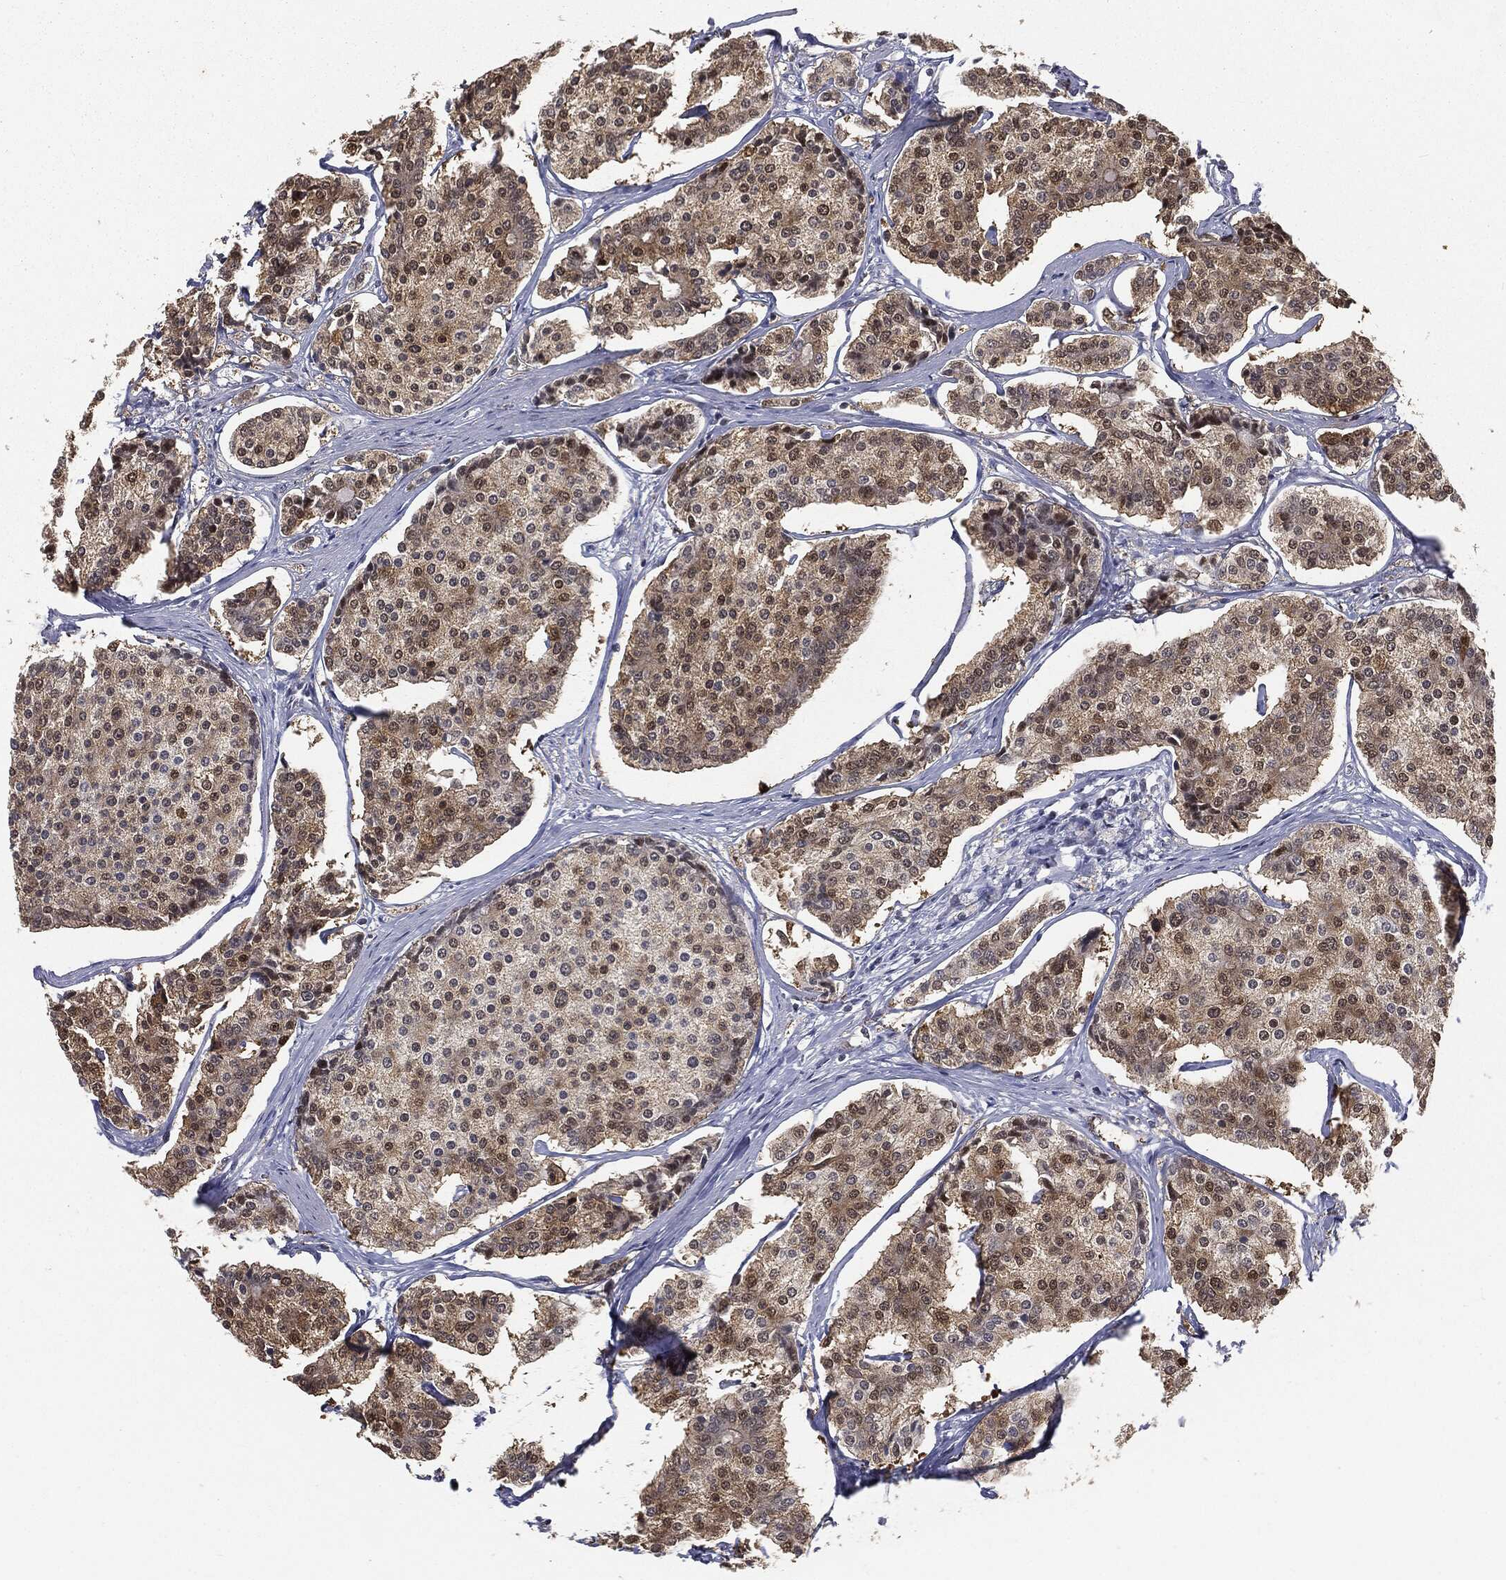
{"staining": {"intensity": "moderate", "quantity": "<25%", "location": "cytoplasmic/membranous,nuclear"}, "tissue": "carcinoid", "cell_type": "Tumor cells", "image_type": "cancer", "snomed": [{"axis": "morphology", "description": "Carcinoid, malignant, NOS"}, {"axis": "topography", "description": "Small intestine"}], "caption": "Malignant carcinoid stained with a protein marker exhibits moderate staining in tumor cells.", "gene": "SLC2A2", "patient": {"sex": "female", "age": 65}}